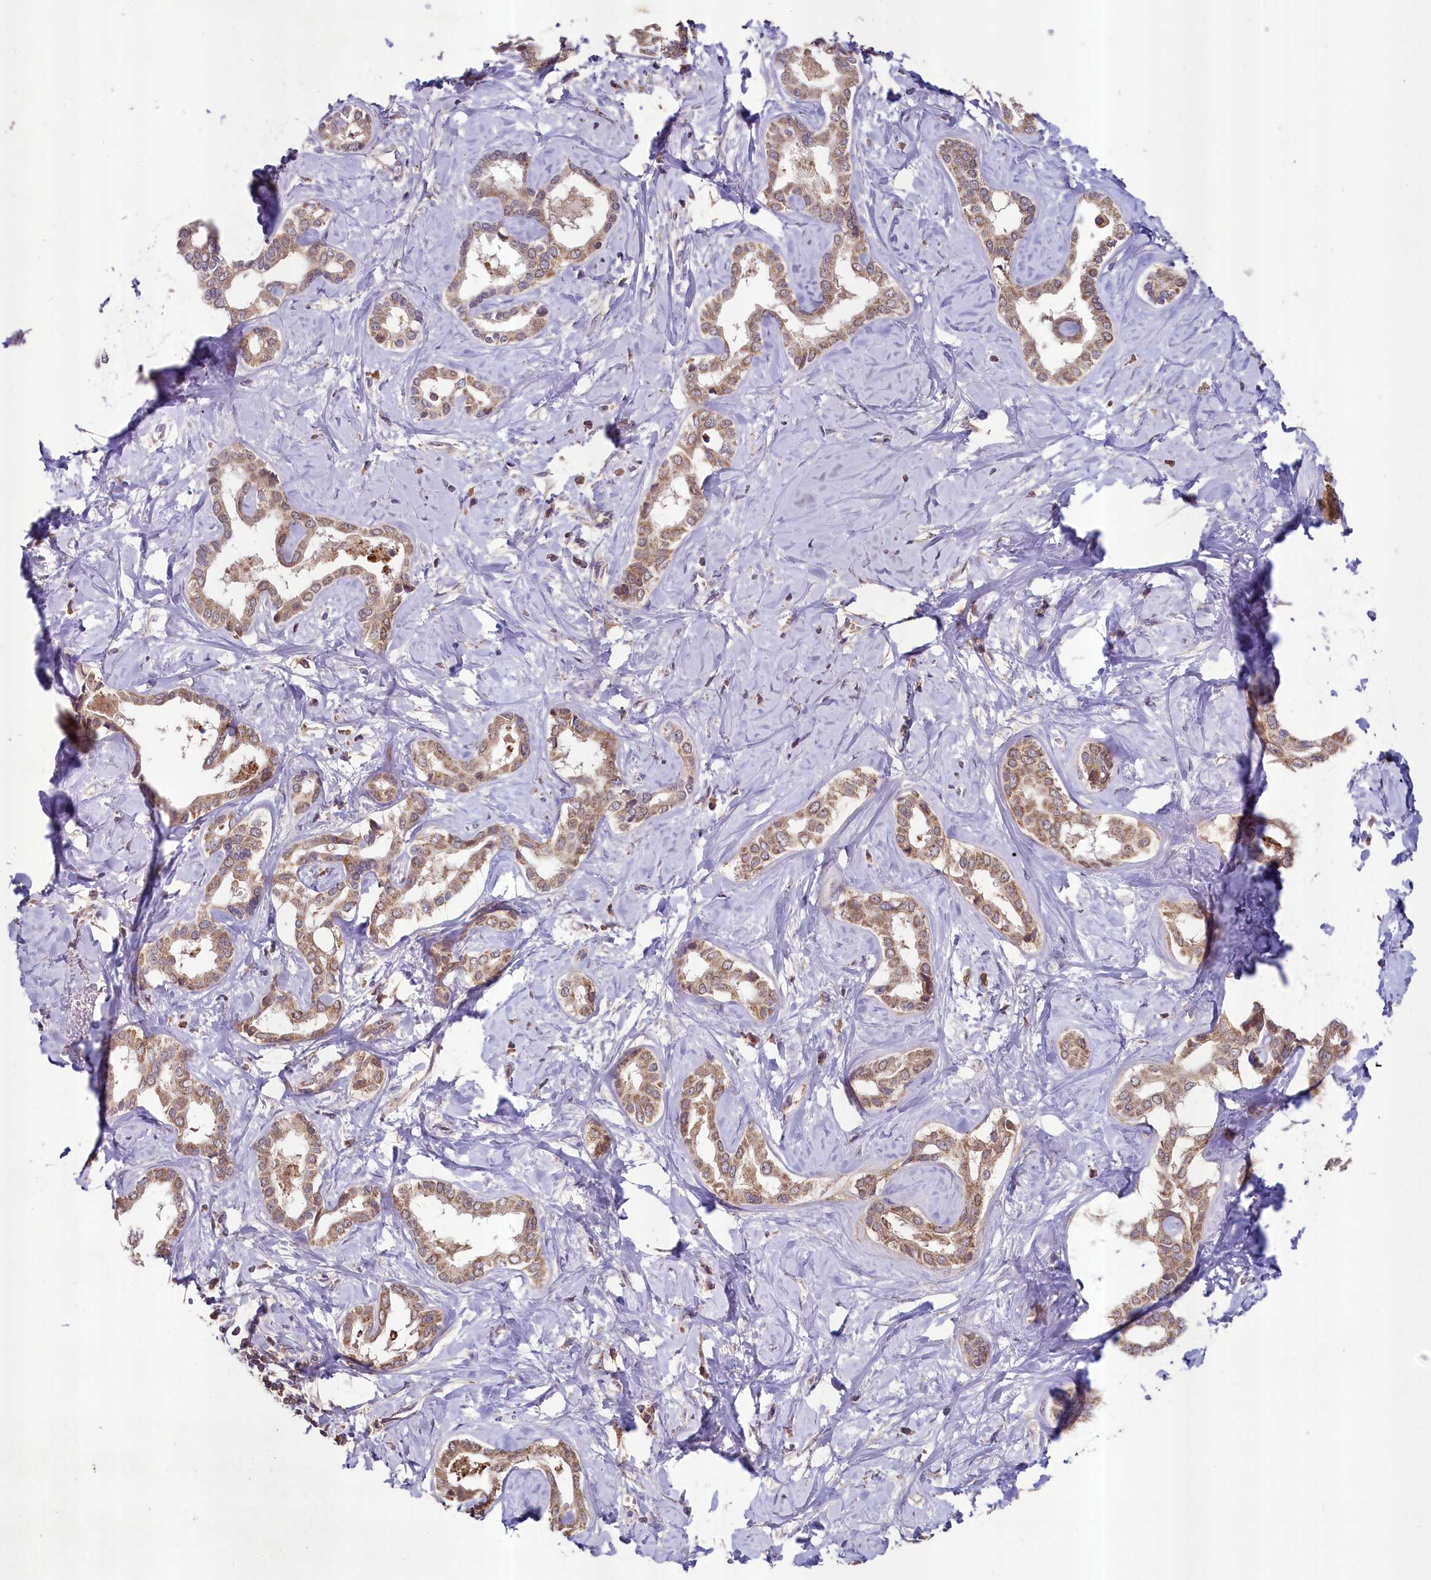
{"staining": {"intensity": "moderate", "quantity": ">75%", "location": "cytoplasmic/membranous"}, "tissue": "liver cancer", "cell_type": "Tumor cells", "image_type": "cancer", "snomed": [{"axis": "morphology", "description": "Cholangiocarcinoma"}, {"axis": "topography", "description": "Liver"}], "caption": "Immunohistochemical staining of human cholangiocarcinoma (liver) shows medium levels of moderate cytoplasmic/membranous protein staining in about >75% of tumor cells.", "gene": "METTL4", "patient": {"sex": "female", "age": 77}}